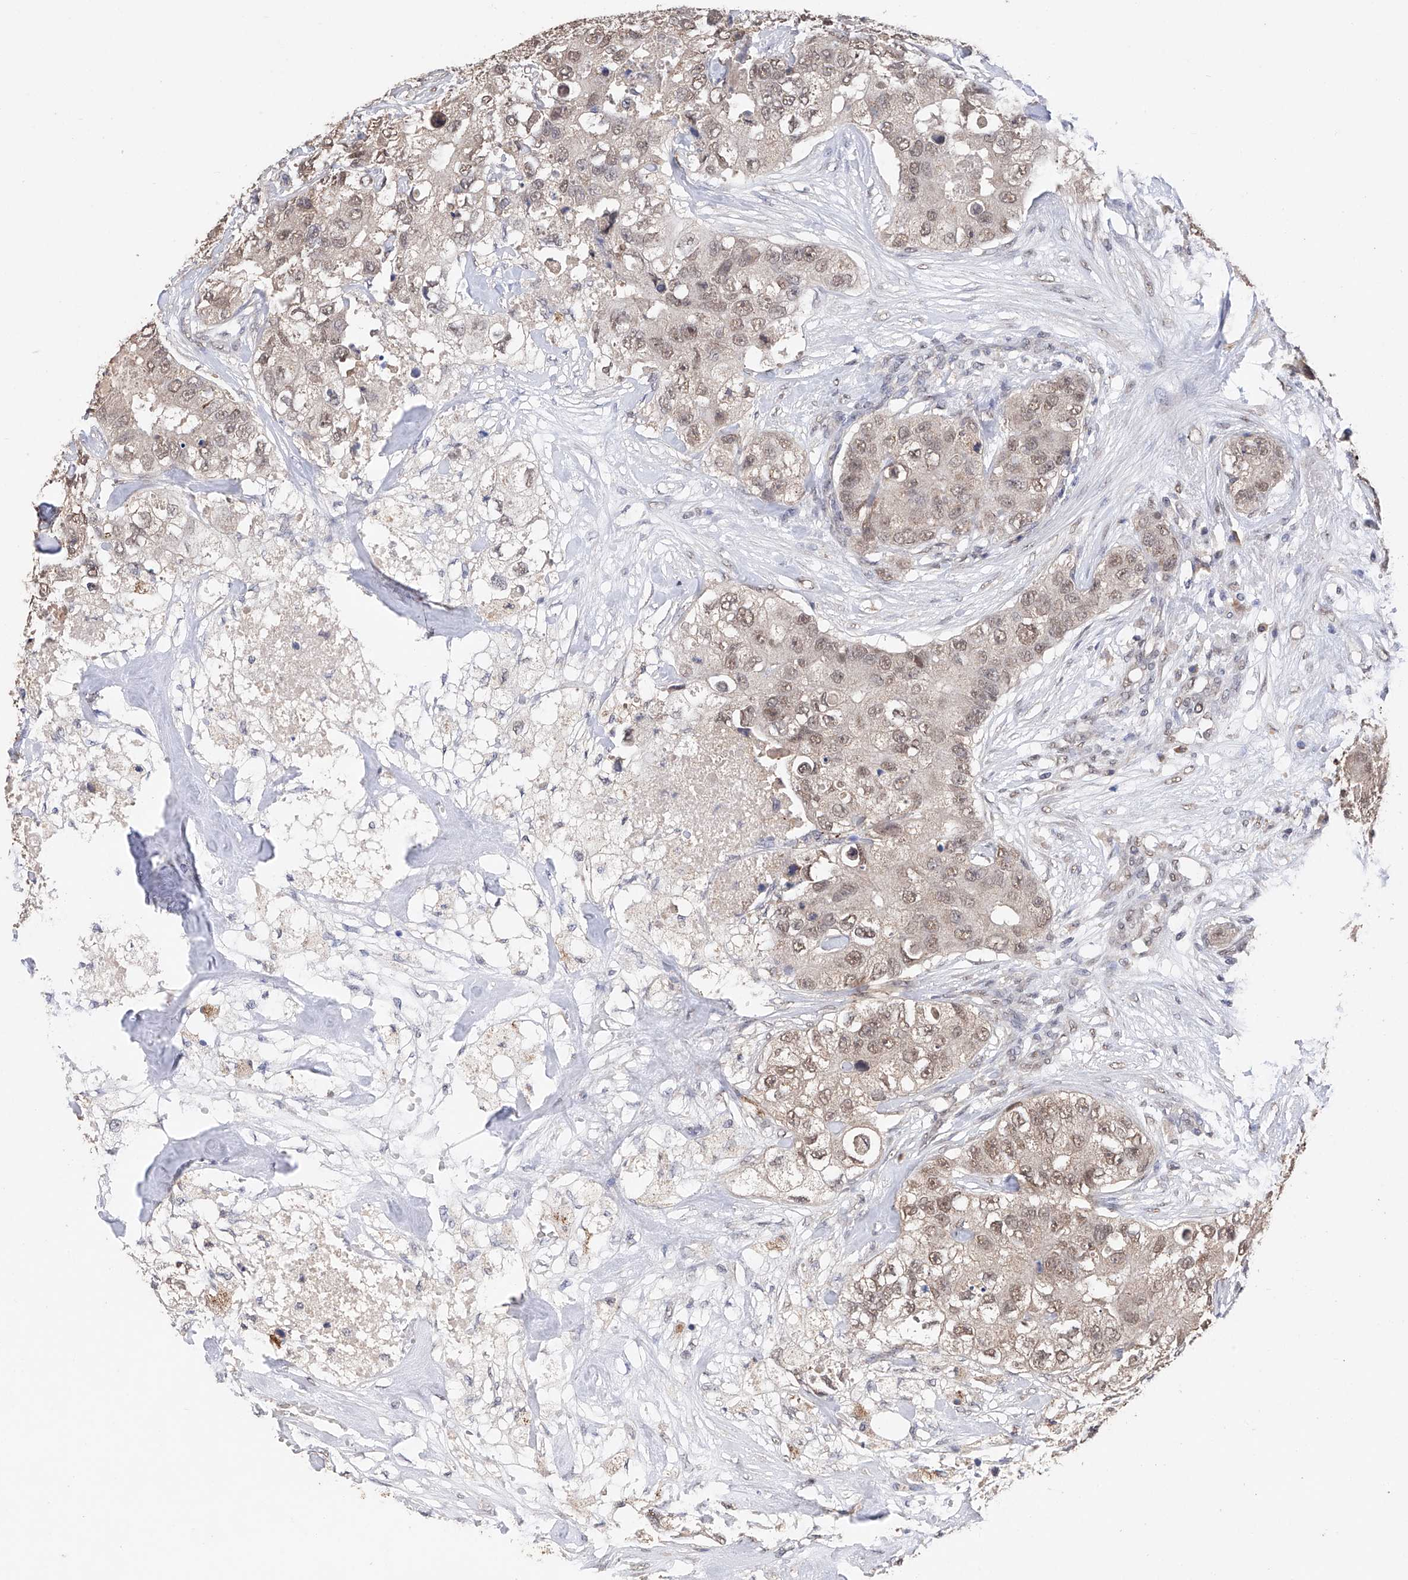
{"staining": {"intensity": "weak", "quantity": ">75%", "location": "nuclear"}, "tissue": "breast cancer", "cell_type": "Tumor cells", "image_type": "cancer", "snomed": [{"axis": "morphology", "description": "Duct carcinoma"}, {"axis": "topography", "description": "Breast"}], "caption": "Brown immunohistochemical staining in intraductal carcinoma (breast) displays weak nuclear staining in about >75% of tumor cells.", "gene": "DMAP1", "patient": {"sex": "female", "age": 62}}